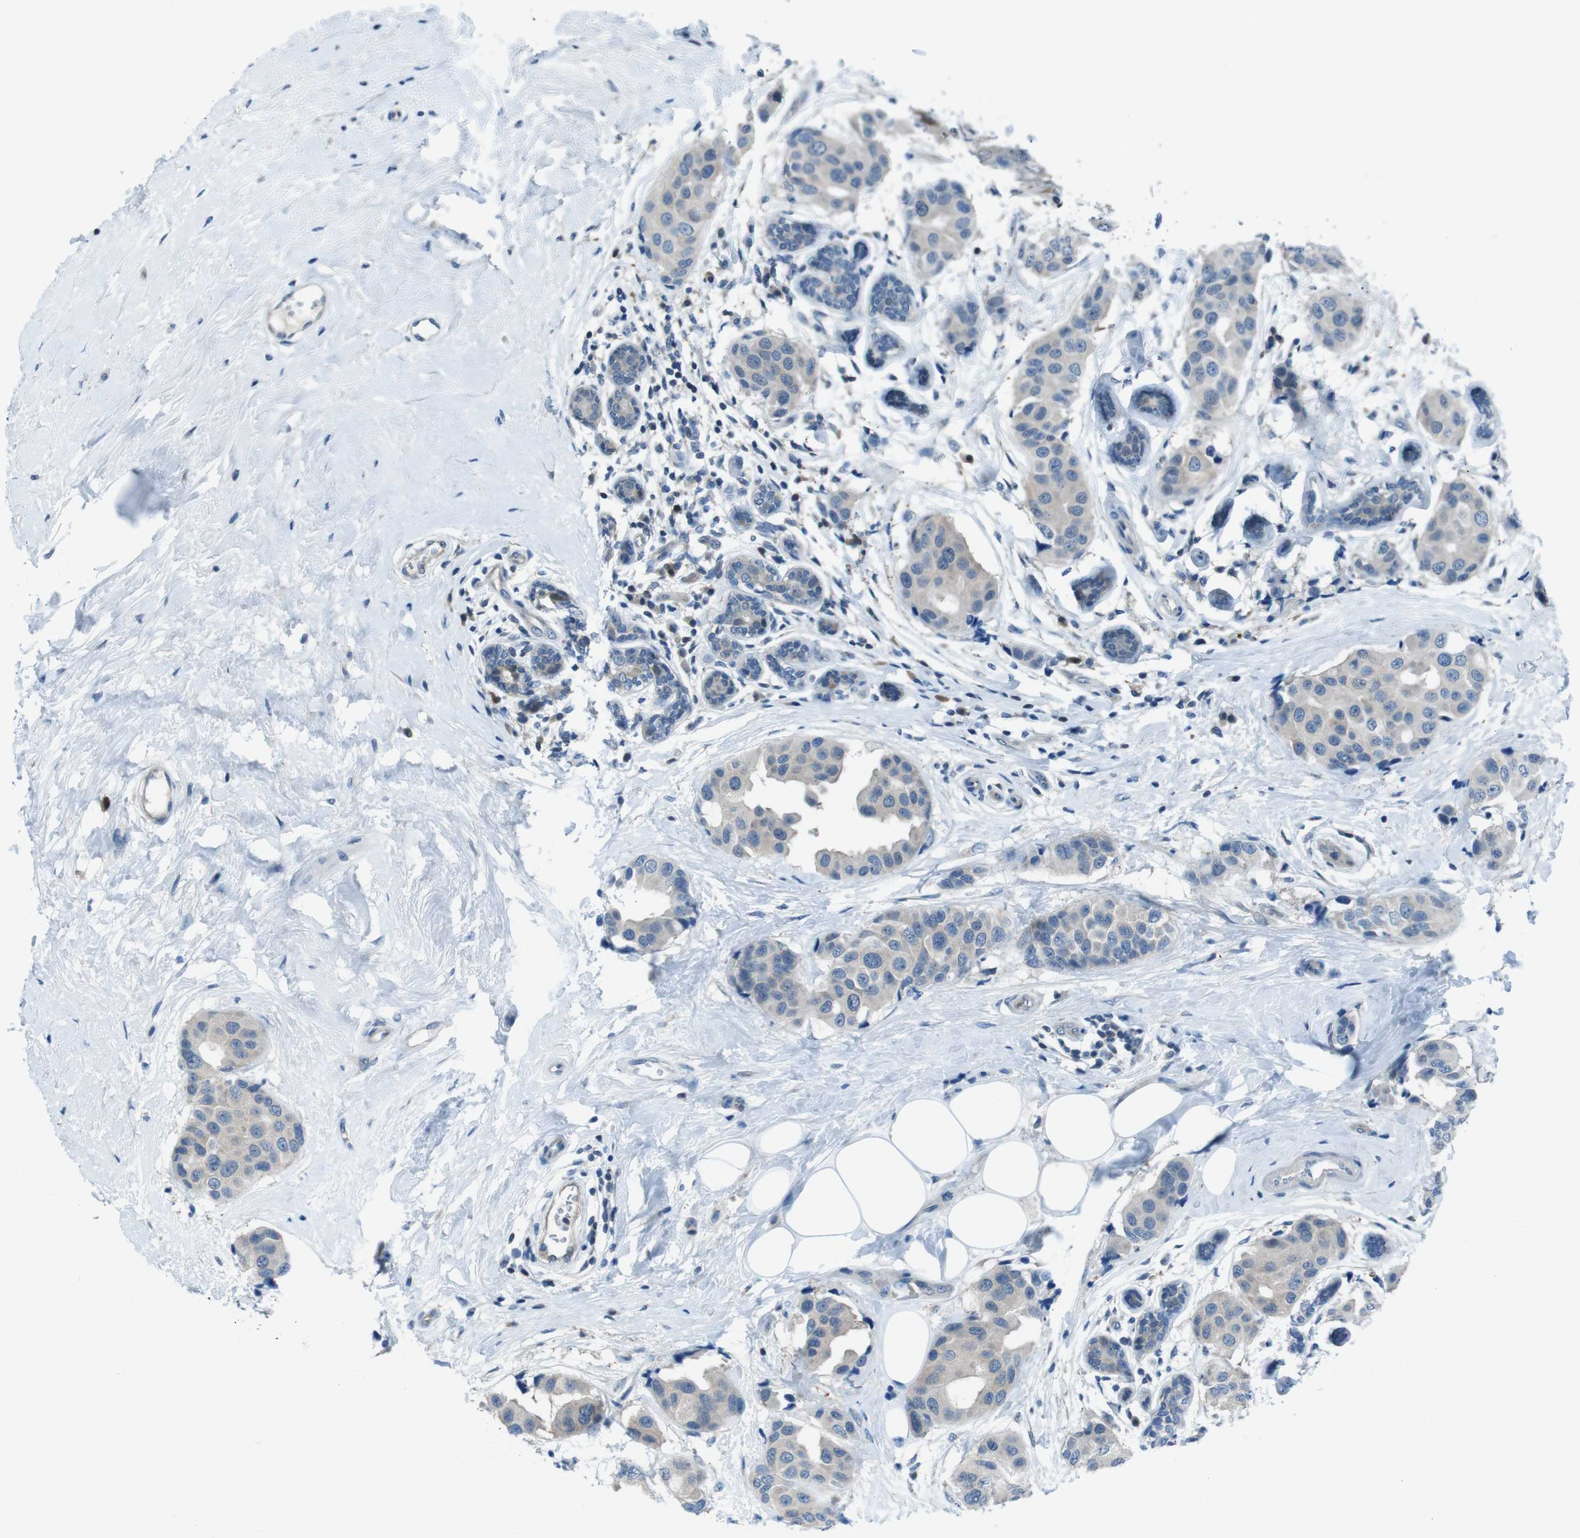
{"staining": {"intensity": "negative", "quantity": "none", "location": "none"}, "tissue": "breast cancer", "cell_type": "Tumor cells", "image_type": "cancer", "snomed": [{"axis": "morphology", "description": "Normal tissue, NOS"}, {"axis": "morphology", "description": "Duct carcinoma"}, {"axis": "topography", "description": "Breast"}], "caption": "IHC micrograph of neoplastic tissue: human breast cancer stained with DAB reveals no significant protein expression in tumor cells.", "gene": "NANOS2", "patient": {"sex": "female", "age": 39}}